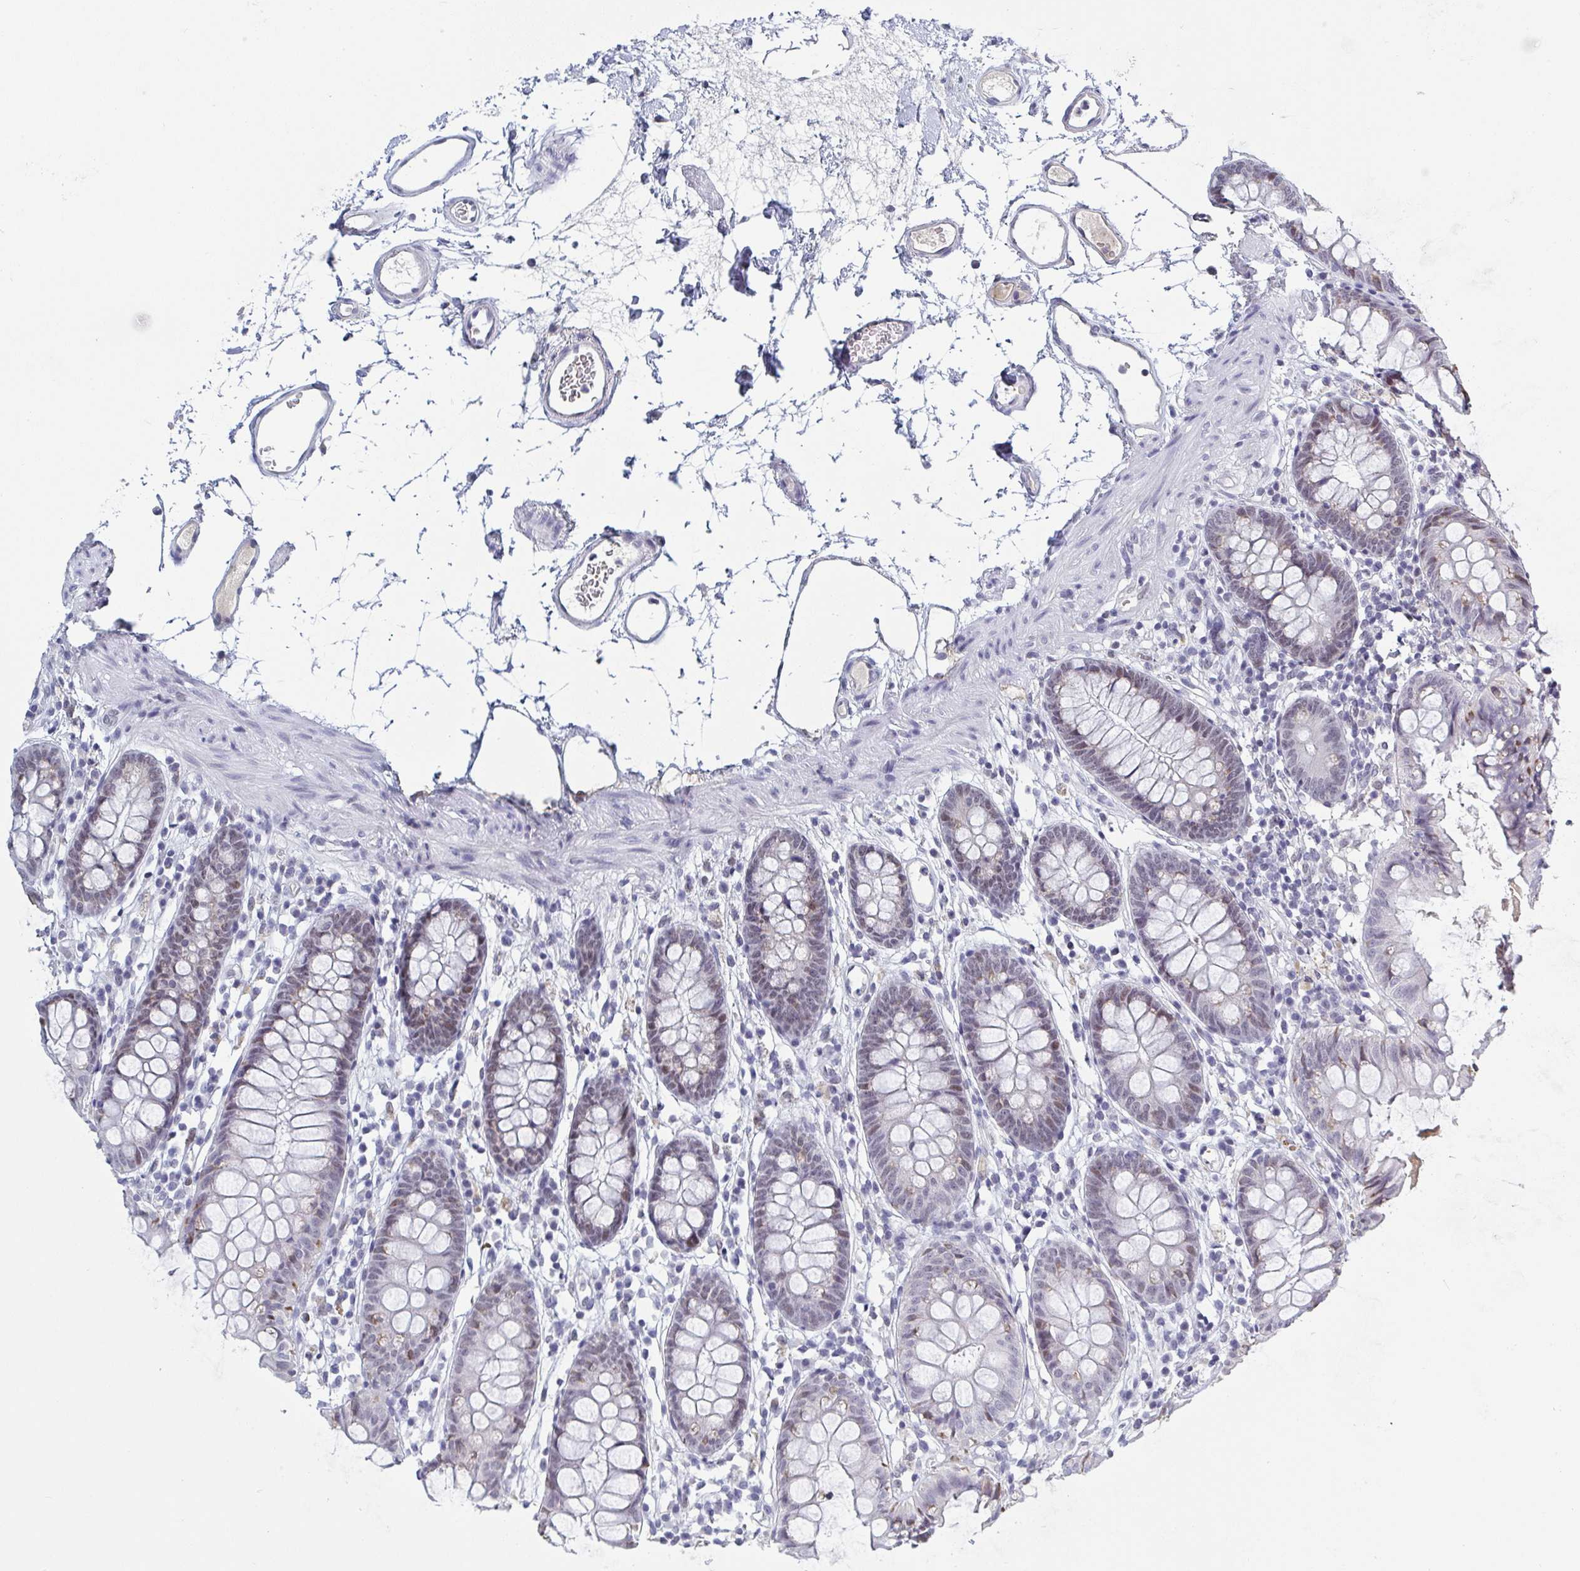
{"staining": {"intensity": "weak", "quantity": "<25%", "location": "cytoplasmic/membranous"}, "tissue": "colon", "cell_type": "Endothelial cells", "image_type": "normal", "snomed": [{"axis": "morphology", "description": "Normal tissue, NOS"}, {"axis": "topography", "description": "Colon"}], "caption": "A high-resolution histopathology image shows immunohistochemistry (IHC) staining of benign colon, which reveals no significant staining in endothelial cells. The staining was performed using DAB to visualize the protein expression in brown, while the nuclei were stained in blue with hematoxylin (Magnification: 20x).", "gene": "KDM4D", "patient": {"sex": "female", "age": 84}}